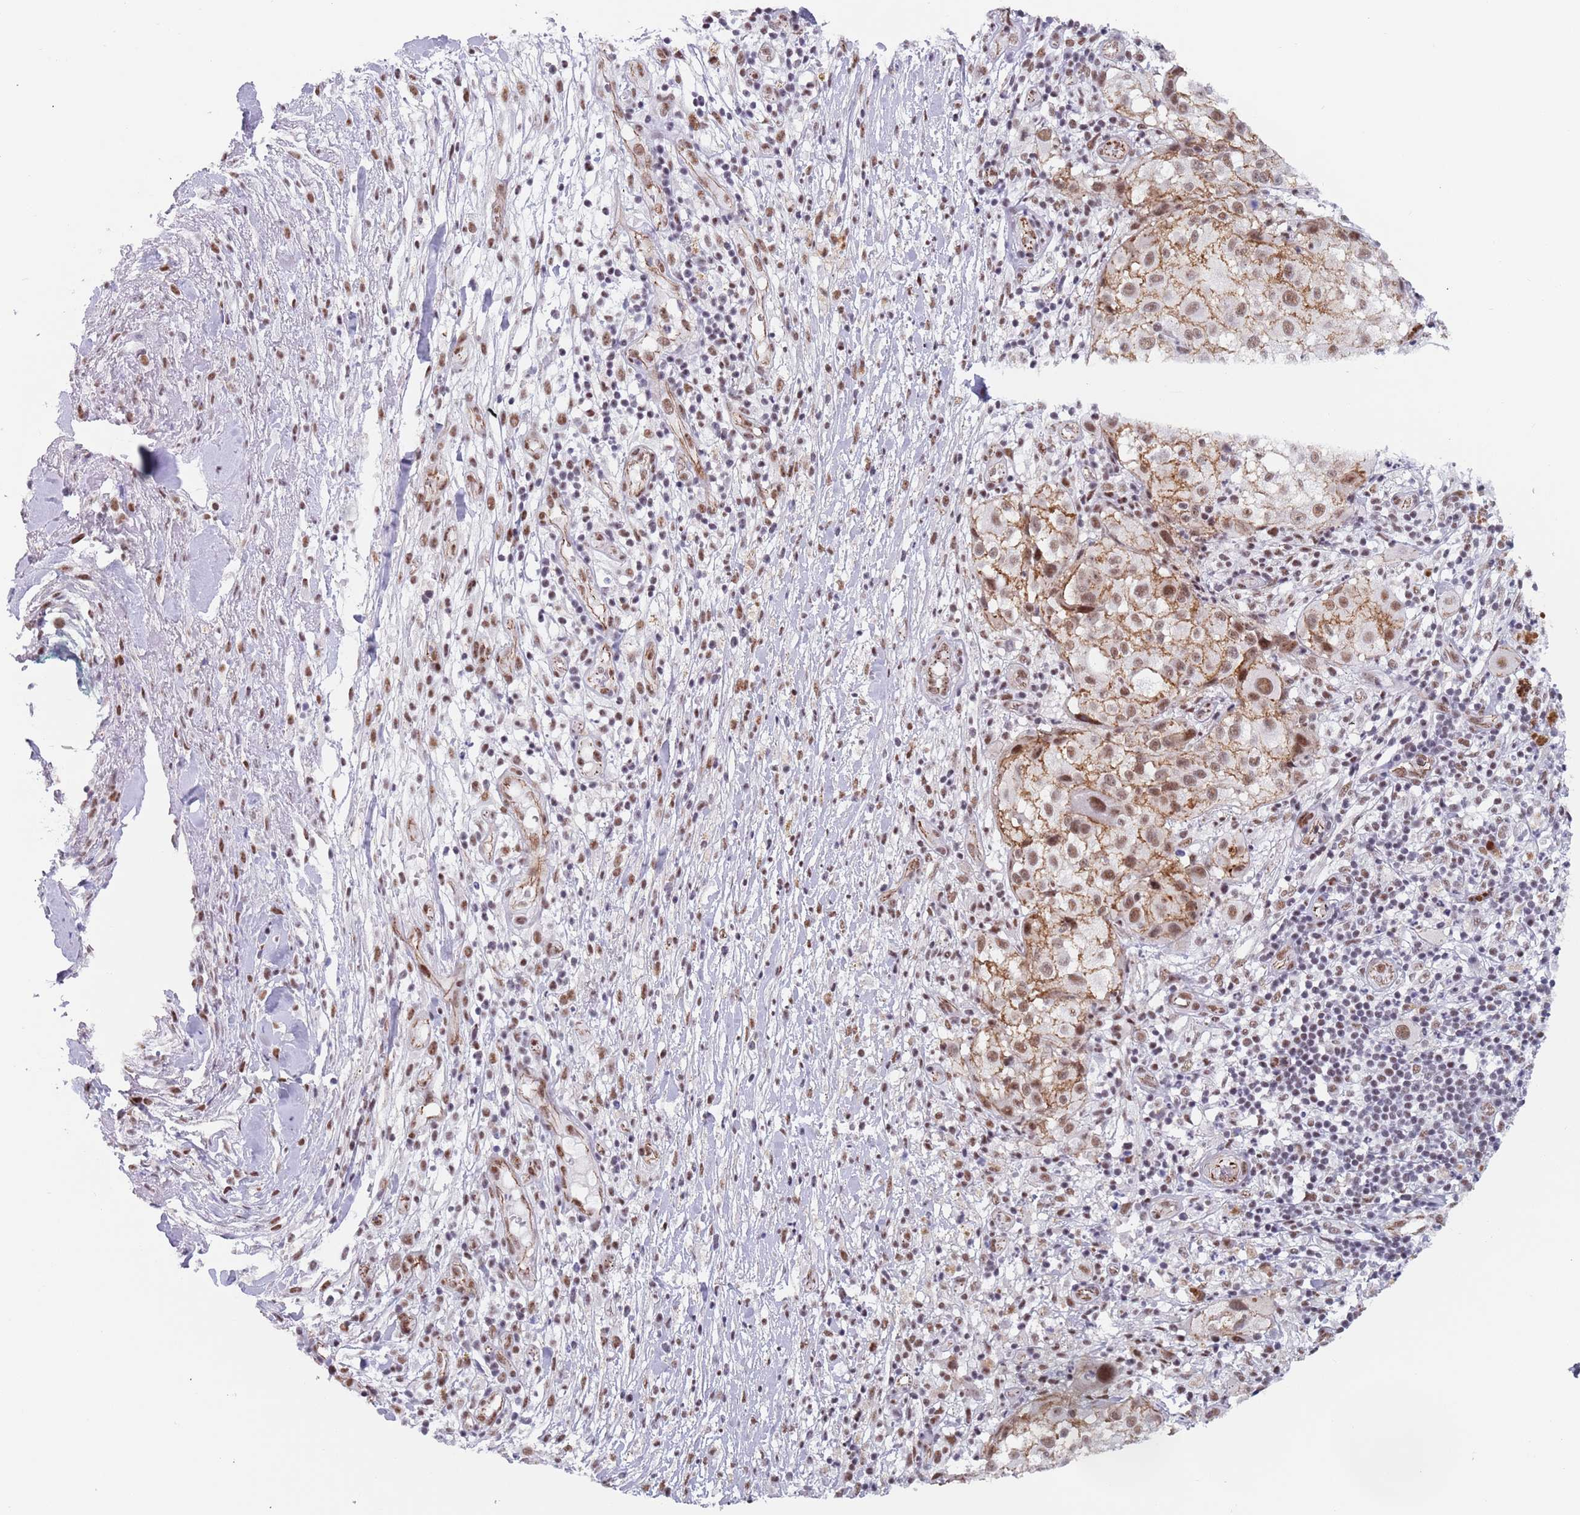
{"staining": {"intensity": "moderate", "quantity": "<25%", "location": "cytoplasmic/membranous,nuclear"}, "tissue": "melanoma", "cell_type": "Tumor cells", "image_type": "cancer", "snomed": [{"axis": "morphology", "description": "Normal morphology"}, {"axis": "morphology", "description": "Malignant melanoma, NOS"}, {"axis": "topography", "description": "Skin"}], "caption": "Immunohistochemistry (DAB (3,3'-diaminobenzidine)) staining of malignant melanoma displays moderate cytoplasmic/membranous and nuclear protein staining in approximately <25% of tumor cells. Nuclei are stained in blue.", "gene": "OR5A2", "patient": {"sex": "female", "age": 72}}